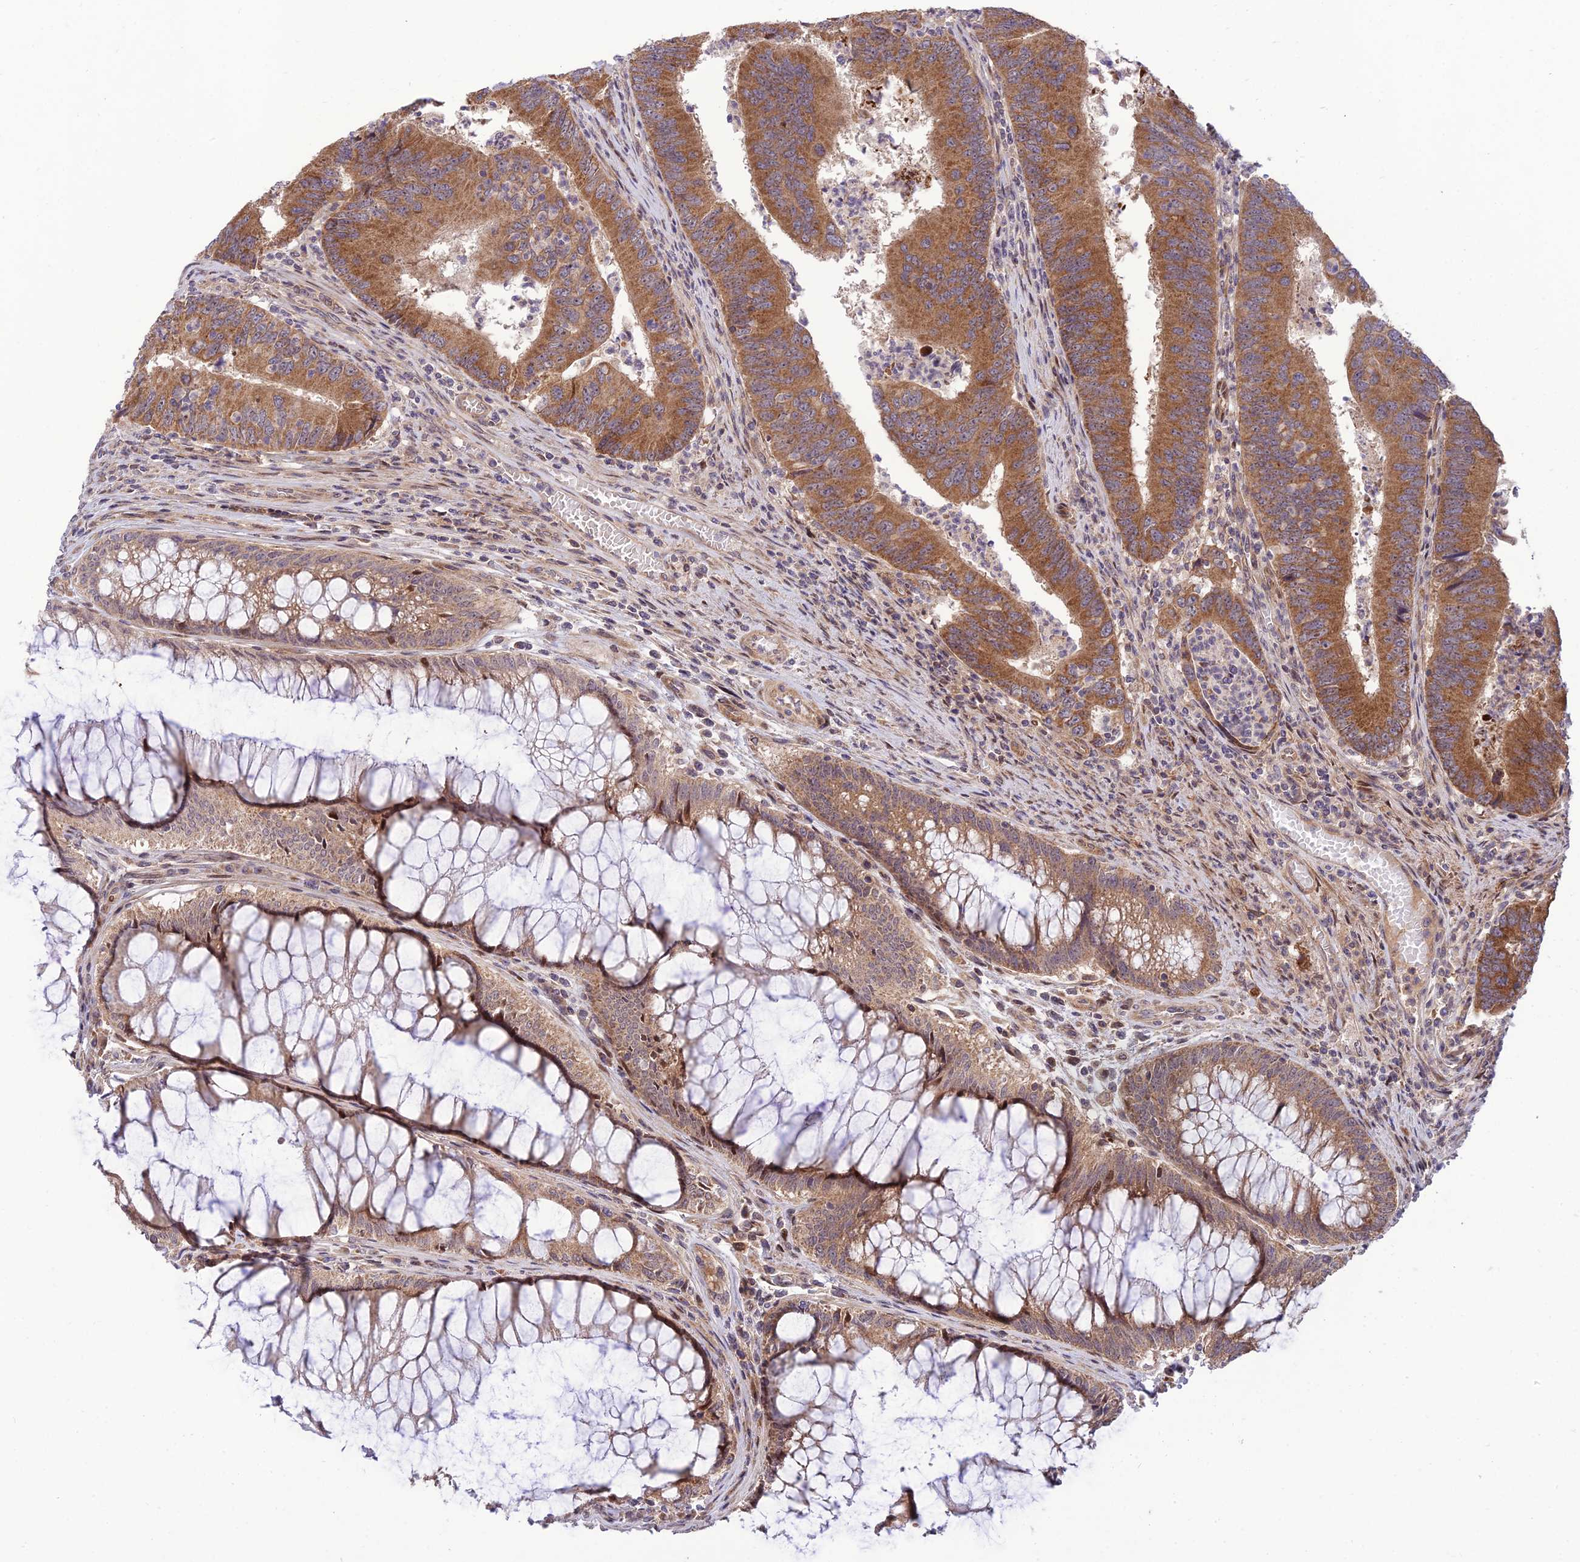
{"staining": {"intensity": "moderate", "quantity": ">75%", "location": "cytoplasmic/membranous"}, "tissue": "colorectal cancer", "cell_type": "Tumor cells", "image_type": "cancer", "snomed": [{"axis": "morphology", "description": "Adenocarcinoma, NOS"}, {"axis": "topography", "description": "Colon"}], "caption": "Immunohistochemistry (IHC) image of adenocarcinoma (colorectal) stained for a protein (brown), which shows medium levels of moderate cytoplasmic/membranous positivity in approximately >75% of tumor cells.", "gene": "PLEKHG2", "patient": {"sex": "female", "age": 67}}